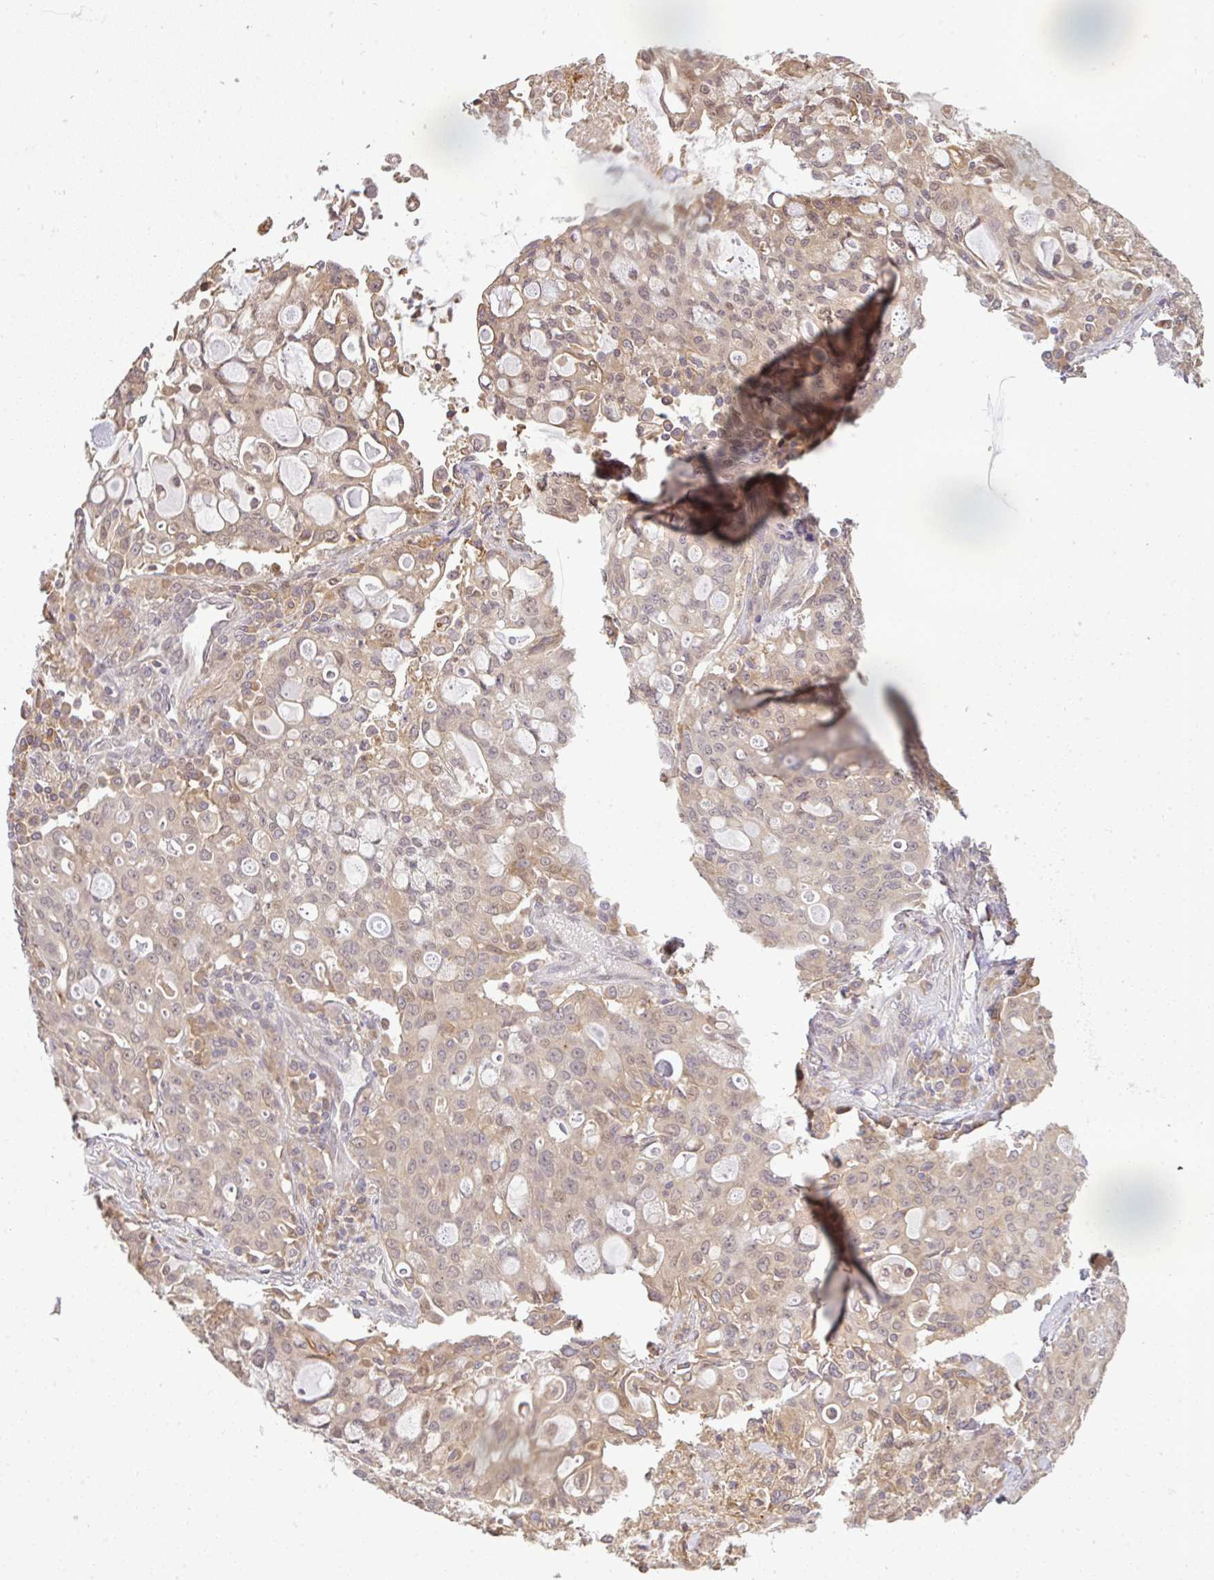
{"staining": {"intensity": "weak", "quantity": "<25%", "location": "cytoplasmic/membranous"}, "tissue": "lung cancer", "cell_type": "Tumor cells", "image_type": "cancer", "snomed": [{"axis": "morphology", "description": "Adenocarcinoma, NOS"}, {"axis": "topography", "description": "Lung"}], "caption": "Immunohistochemistry histopathology image of neoplastic tissue: human lung cancer (adenocarcinoma) stained with DAB (3,3'-diaminobenzidine) exhibits no significant protein staining in tumor cells.", "gene": "FAM153A", "patient": {"sex": "female", "age": 44}}